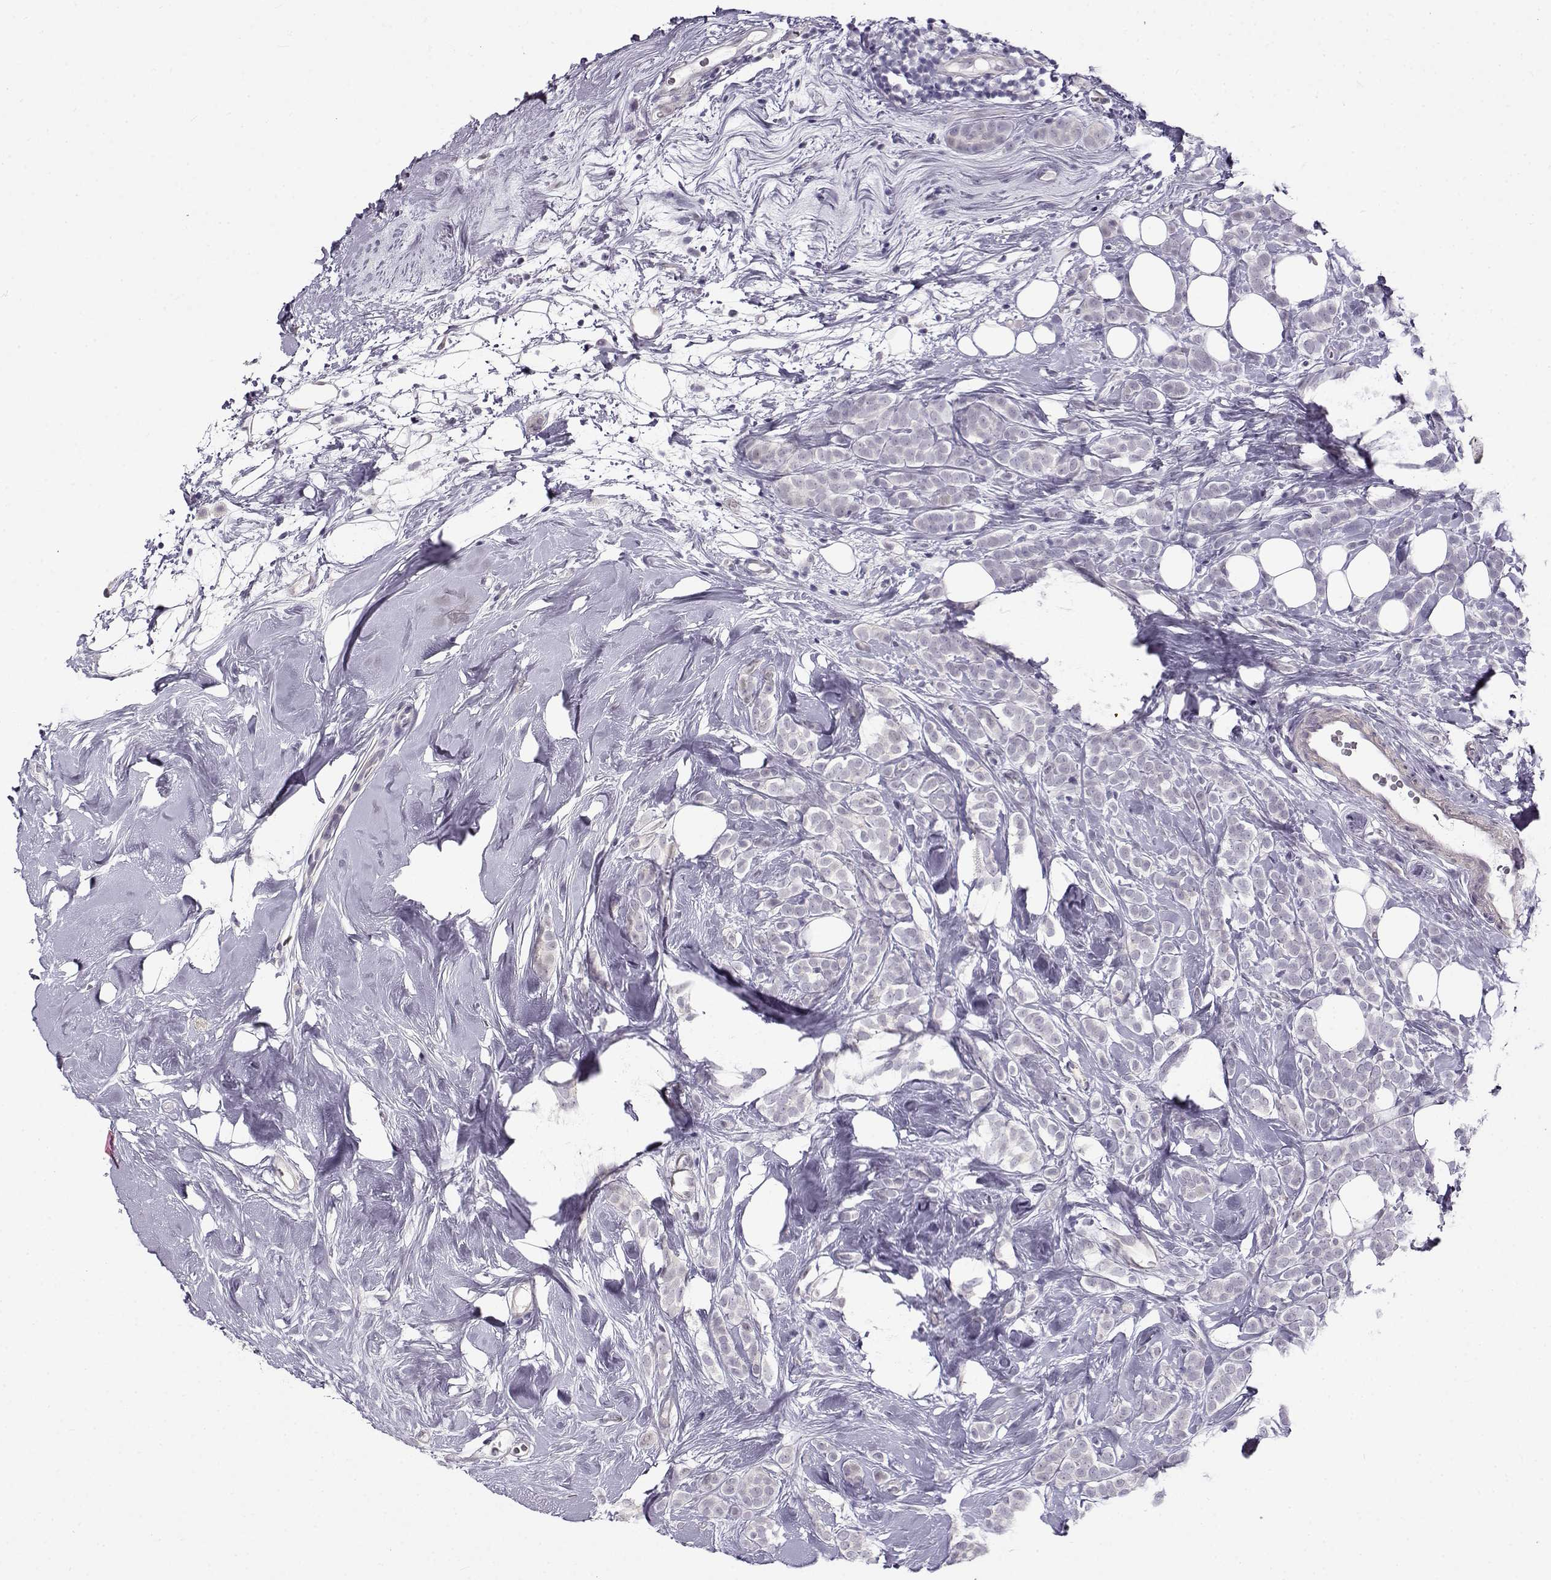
{"staining": {"intensity": "negative", "quantity": "none", "location": "none"}, "tissue": "breast cancer", "cell_type": "Tumor cells", "image_type": "cancer", "snomed": [{"axis": "morphology", "description": "Lobular carcinoma"}, {"axis": "topography", "description": "Breast"}], "caption": "Human breast lobular carcinoma stained for a protein using immunohistochemistry (IHC) exhibits no staining in tumor cells.", "gene": "TEX55", "patient": {"sex": "female", "age": 49}}